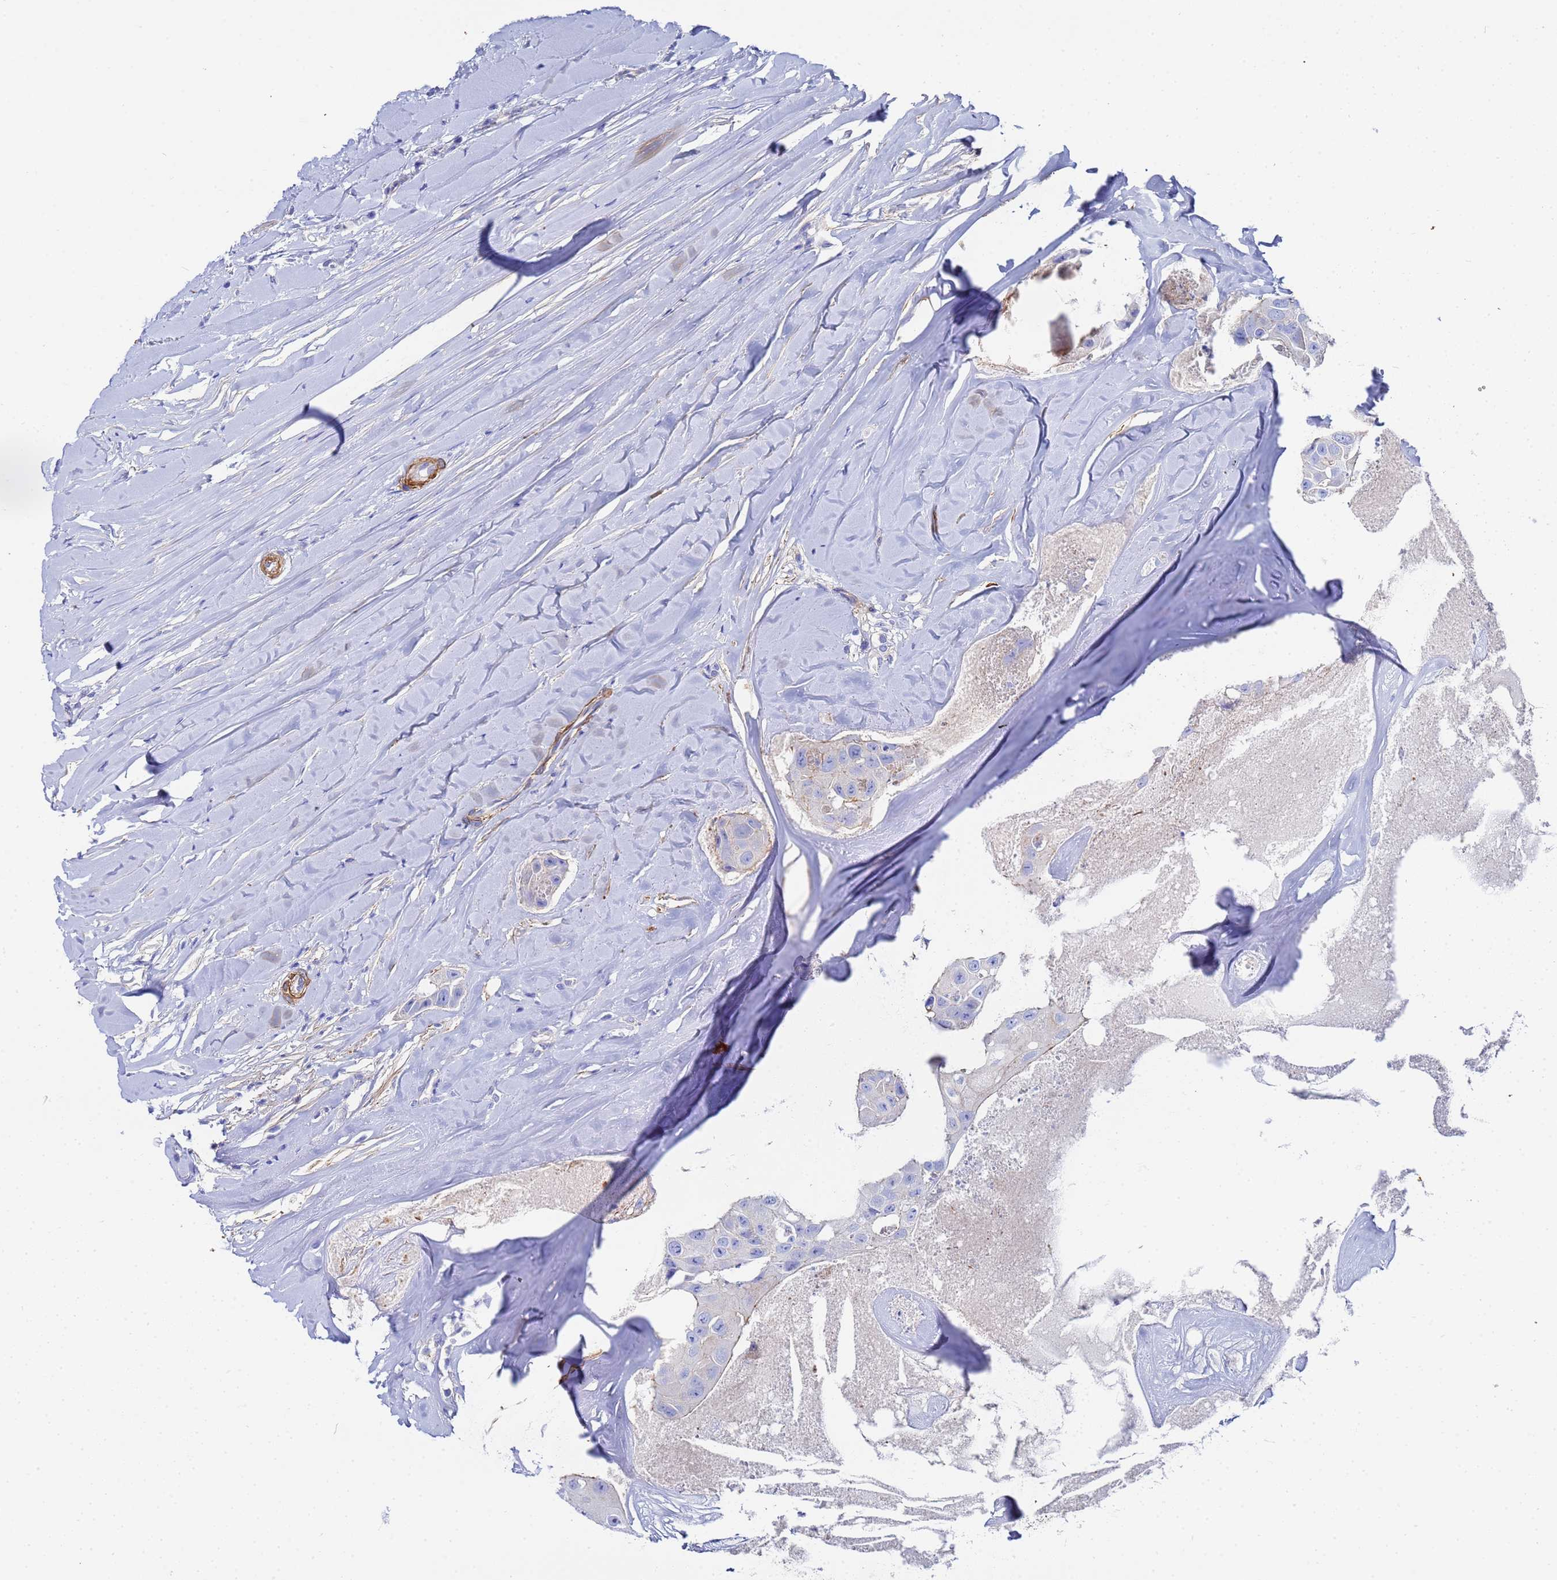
{"staining": {"intensity": "moderate", "quantity": "<25%", "location": "cytoplasmic/membranous"}, "tissue": "head and neck cancer", "cell_type": "Tumor cells", "image_type": "cancer", "snomed": [{"axis": "morphology", "description": "Adenocarcinoma, NOS"}, {"axis": "morphology", "description": "Adenocarcinoma, metastatic, NOS"}, {"axis": "topography", "description": "Head-Neck"}], "caption": "Immunohistochemical staining of human head and neck metastatic adenocarcinoma reveals low levels of moderate cytoplasmic/membranous staining in approximately <25% of tumor cells. (brown staining indicates protein expression, while blue staining denotes nuclei).", "gene": "RAB39B", "patient": {"sex": "male", "age": 75}}